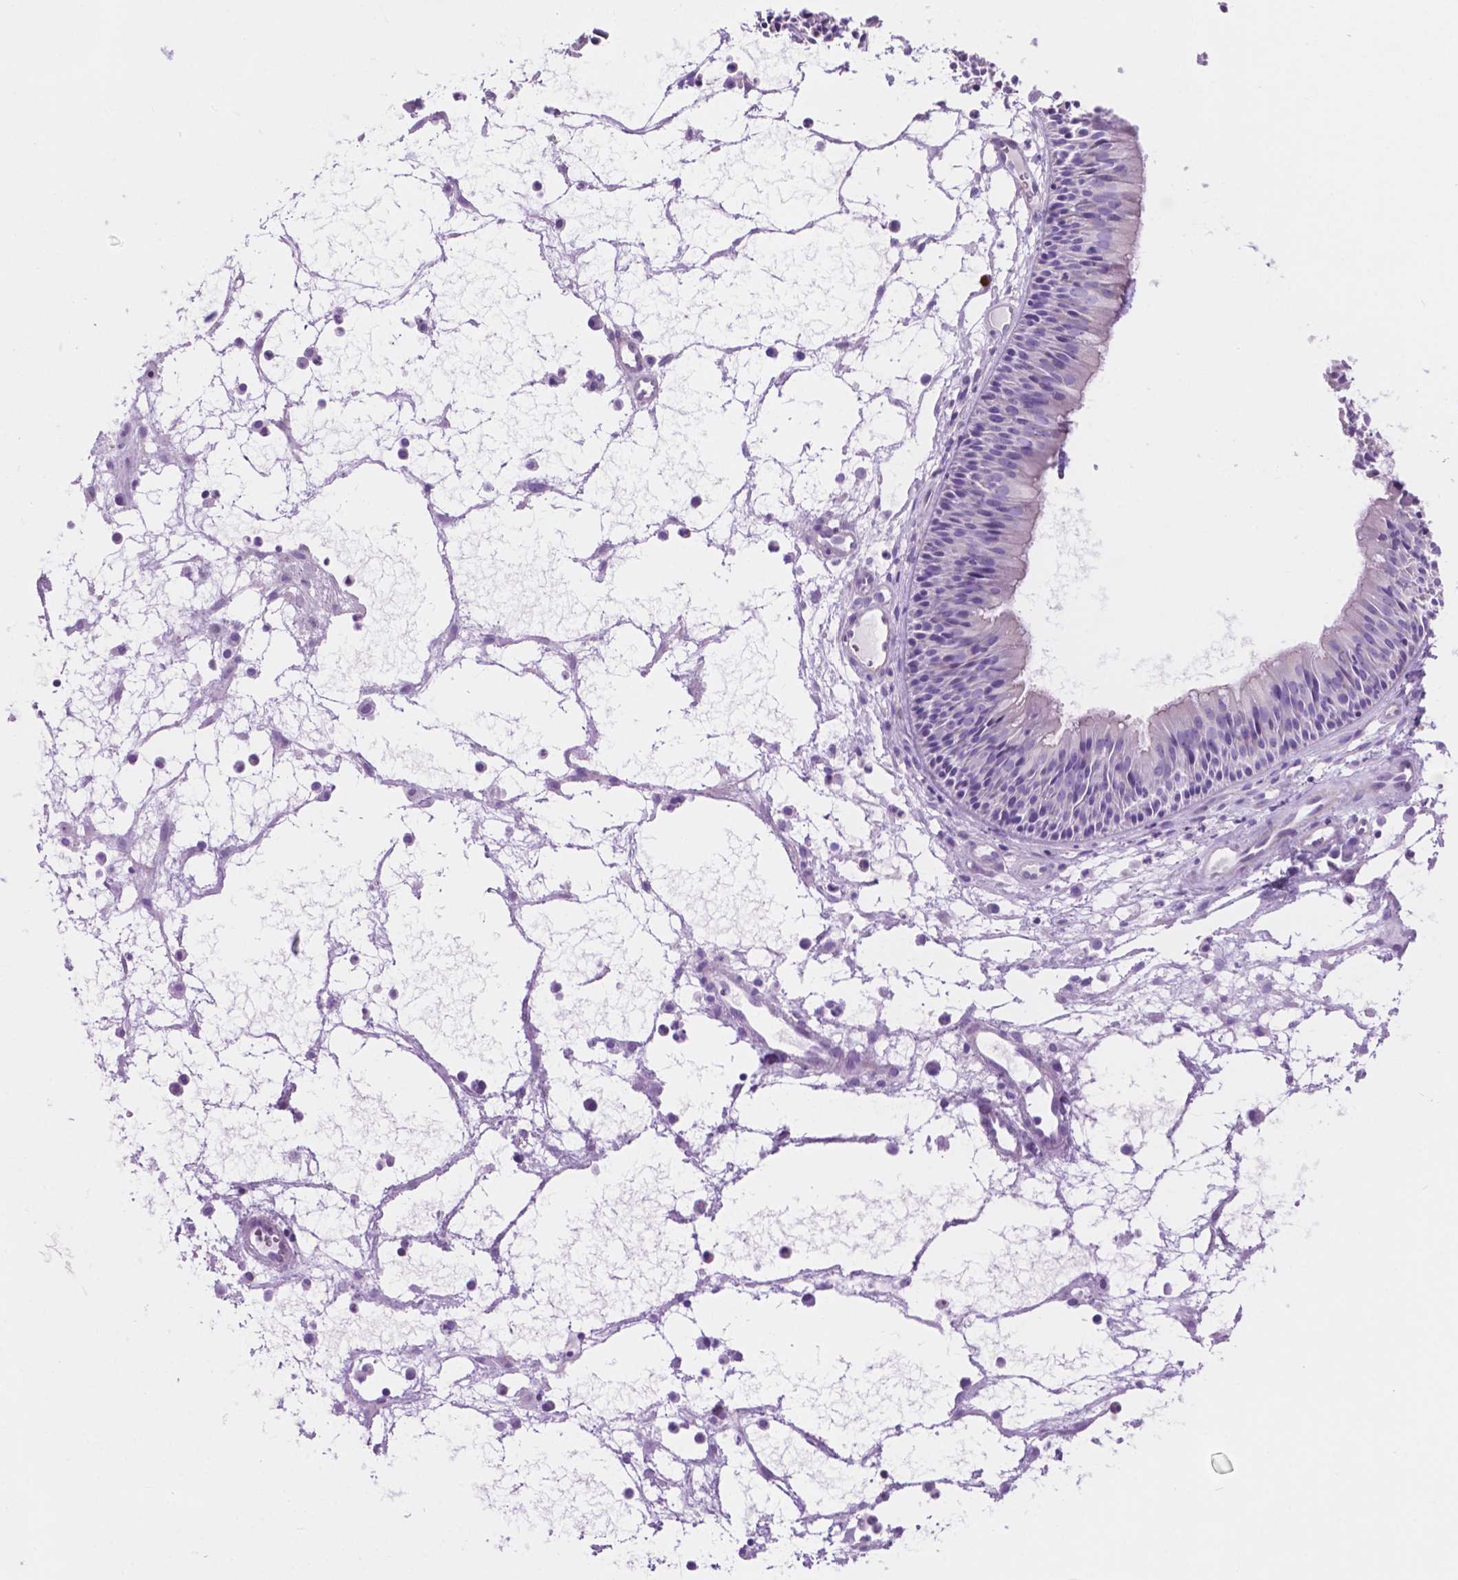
{"staining": {"intensity": "negative", "quantity": "none", "location": "none"}, "tissue": "nasopharynx", "cell_type": "Respiratory epithelial cells", "image_type": "normal", "snomed": [{"axis": "morphology", "description": "Normal tissue, NOS"}, {"axis": "topography", "description": "Nasopharynx"}], "caption": "Respiratory epithelial cells are negative for protein expression in unremarkable human nasopharynx. The staining was performed using DAB to visualize the protein expression in brown, while the nuclei were stained in blue with hematoxylin (Magnification: 20x).", "gene": "IGFN1", "patient": {"sex": "male", "age": 31}}